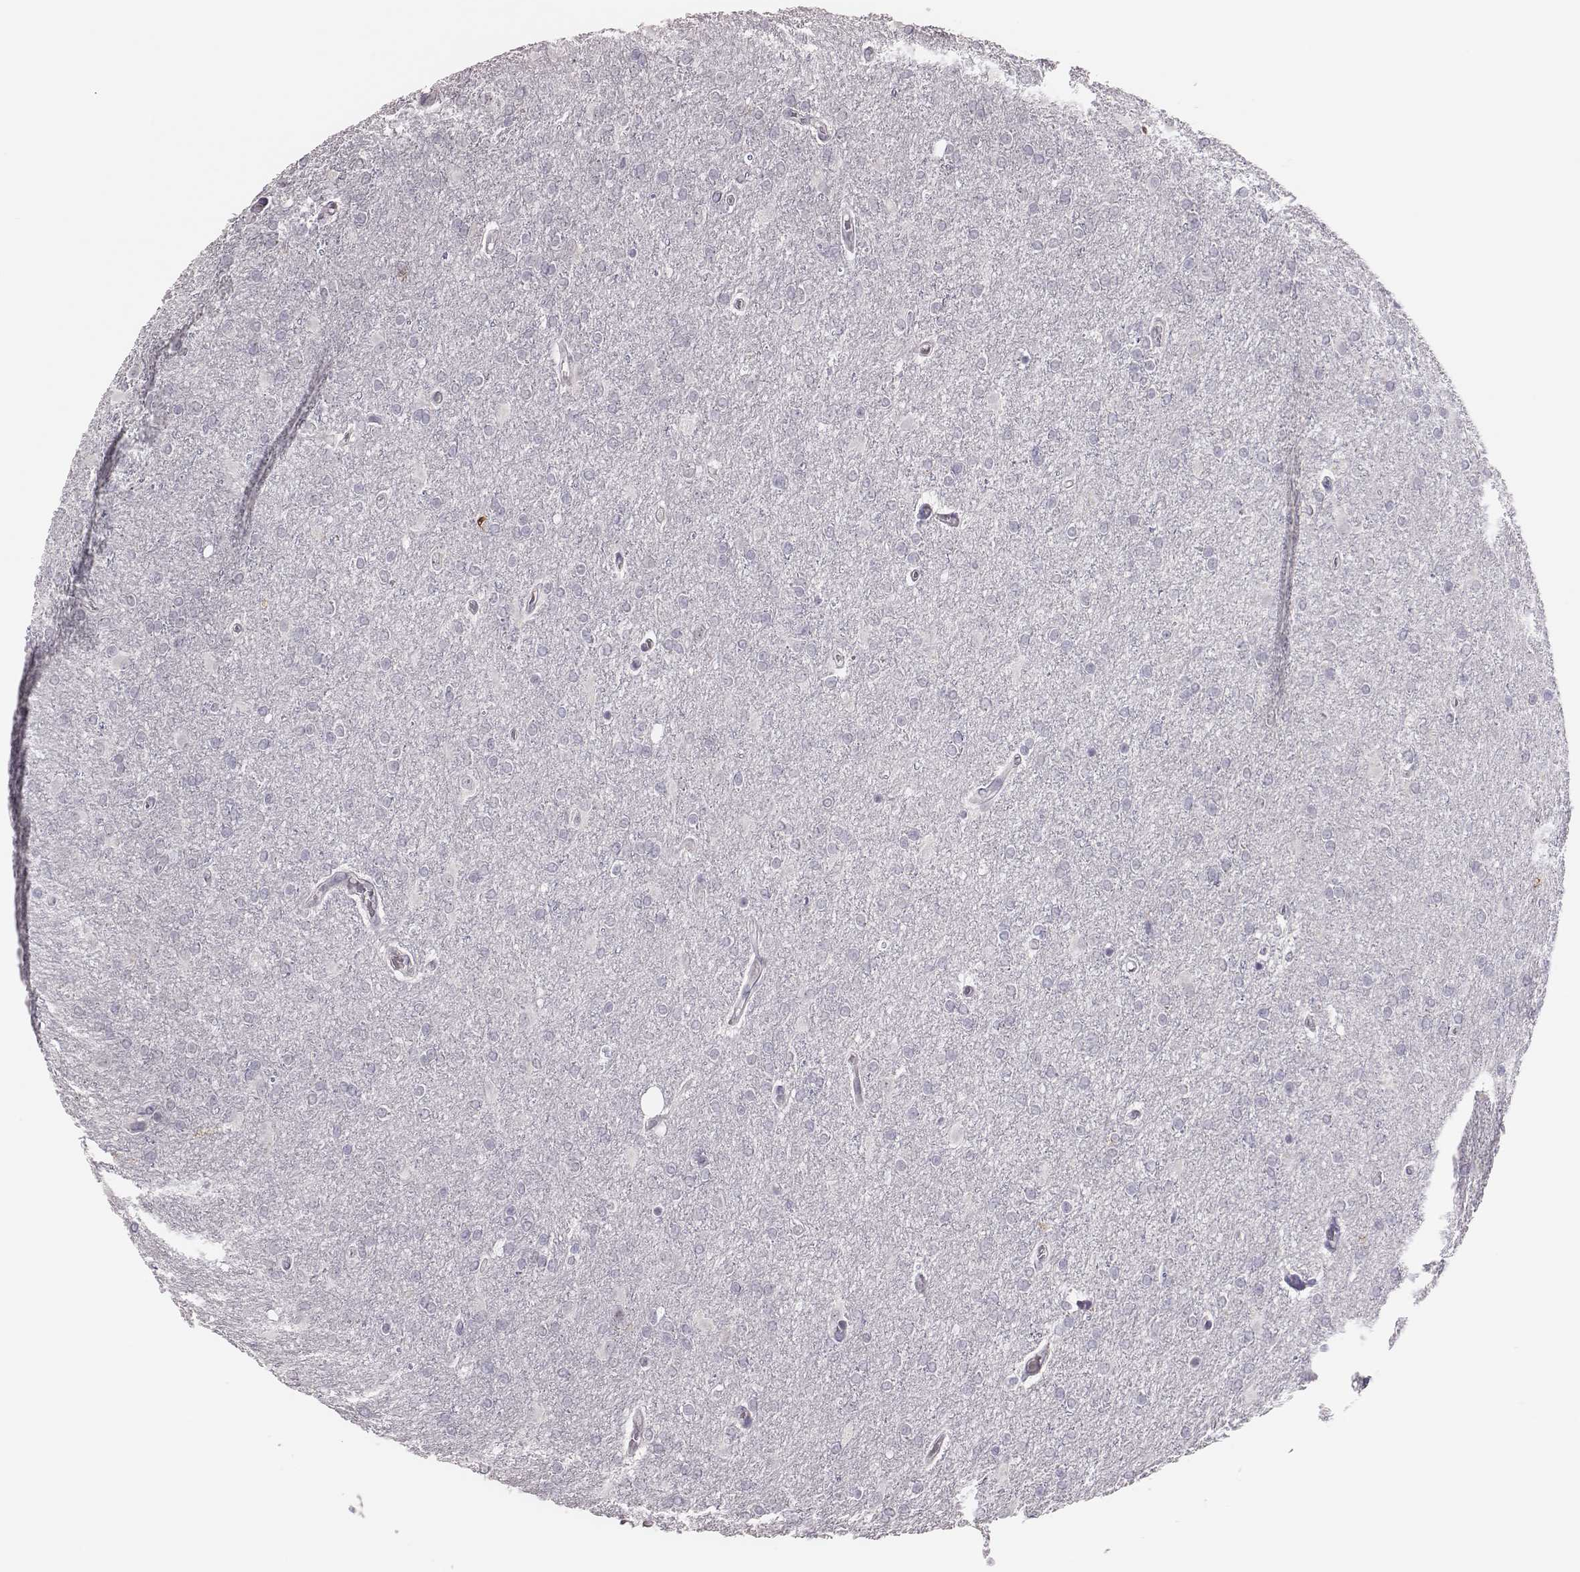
{"staining": {"intensity": "negative", "quantity": "none", "location": "none"}, "tissue": "glioma", "cell_type": "Tumor cells", "image_type": "cancer", "snomed": [{"axis": "morphology", "description": "Glioma, malignant, High grade"}, {"axis": "topography", "description": "Cerebral cortex"}], "caption": "Immunohistochemistry of malignant glioma (high-grade) shows no expression in tumor cells.", "gene": "PBK", "patient": {"sex": "male", "age": 70}}